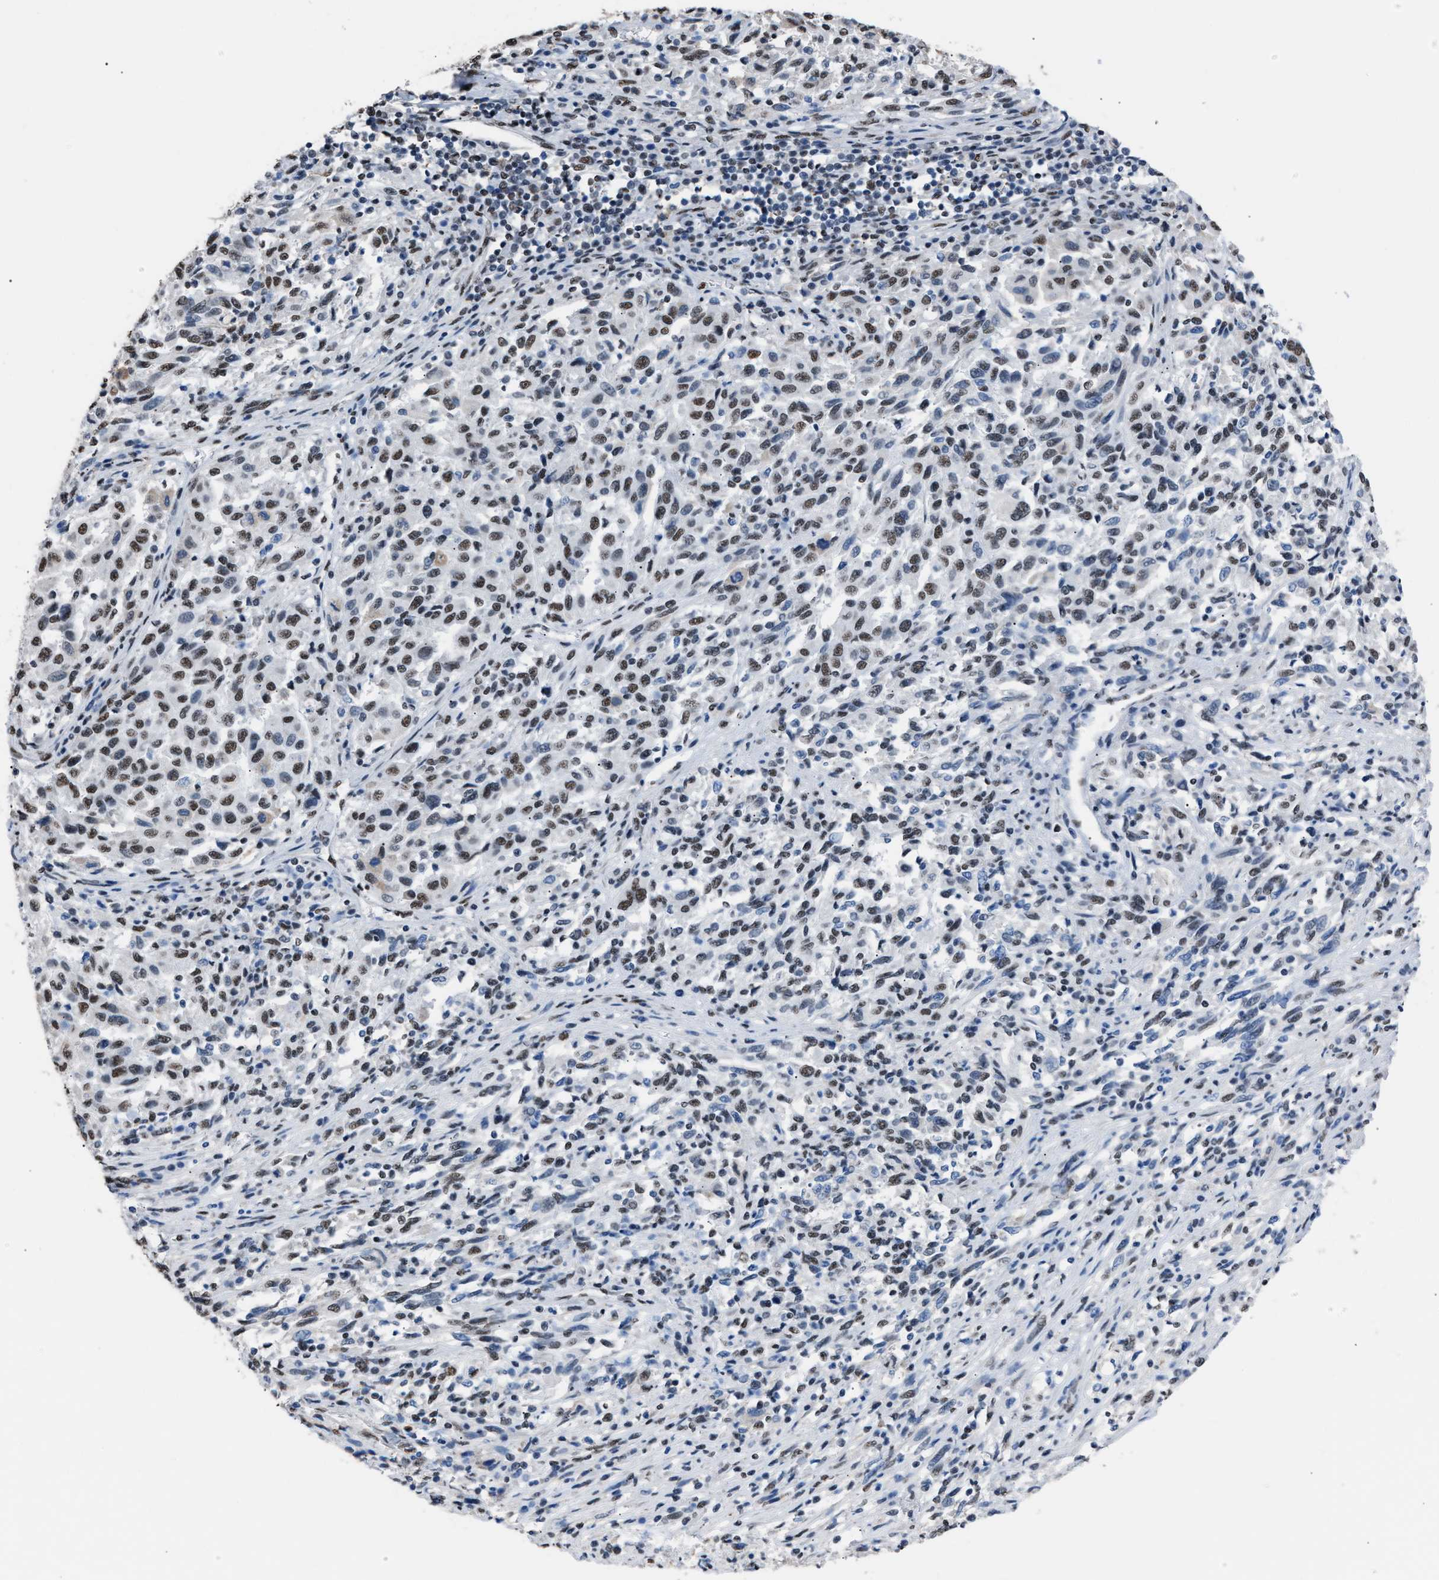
{"staining": {"intensity": "moderate", "quantity": ">75%", "location": "nuclear"}, "tissue": "melanoma", "cell_type": "Tumor cells", "image_type": "cancer", "snomed": [{"axis": "morphology", "description": "Malignant melanoma, Metastatic site"}, {"axis": "topography", "description": "Lymph node"}], "caption": "Malignant melanoma (metastatic site) was stained to show a protein in brown. There is medium levels of moderate nuclear positivity in about >75% of tumor cells.", "gene": "CCAR2", "patient": {"sex": "male", "age": 61}}